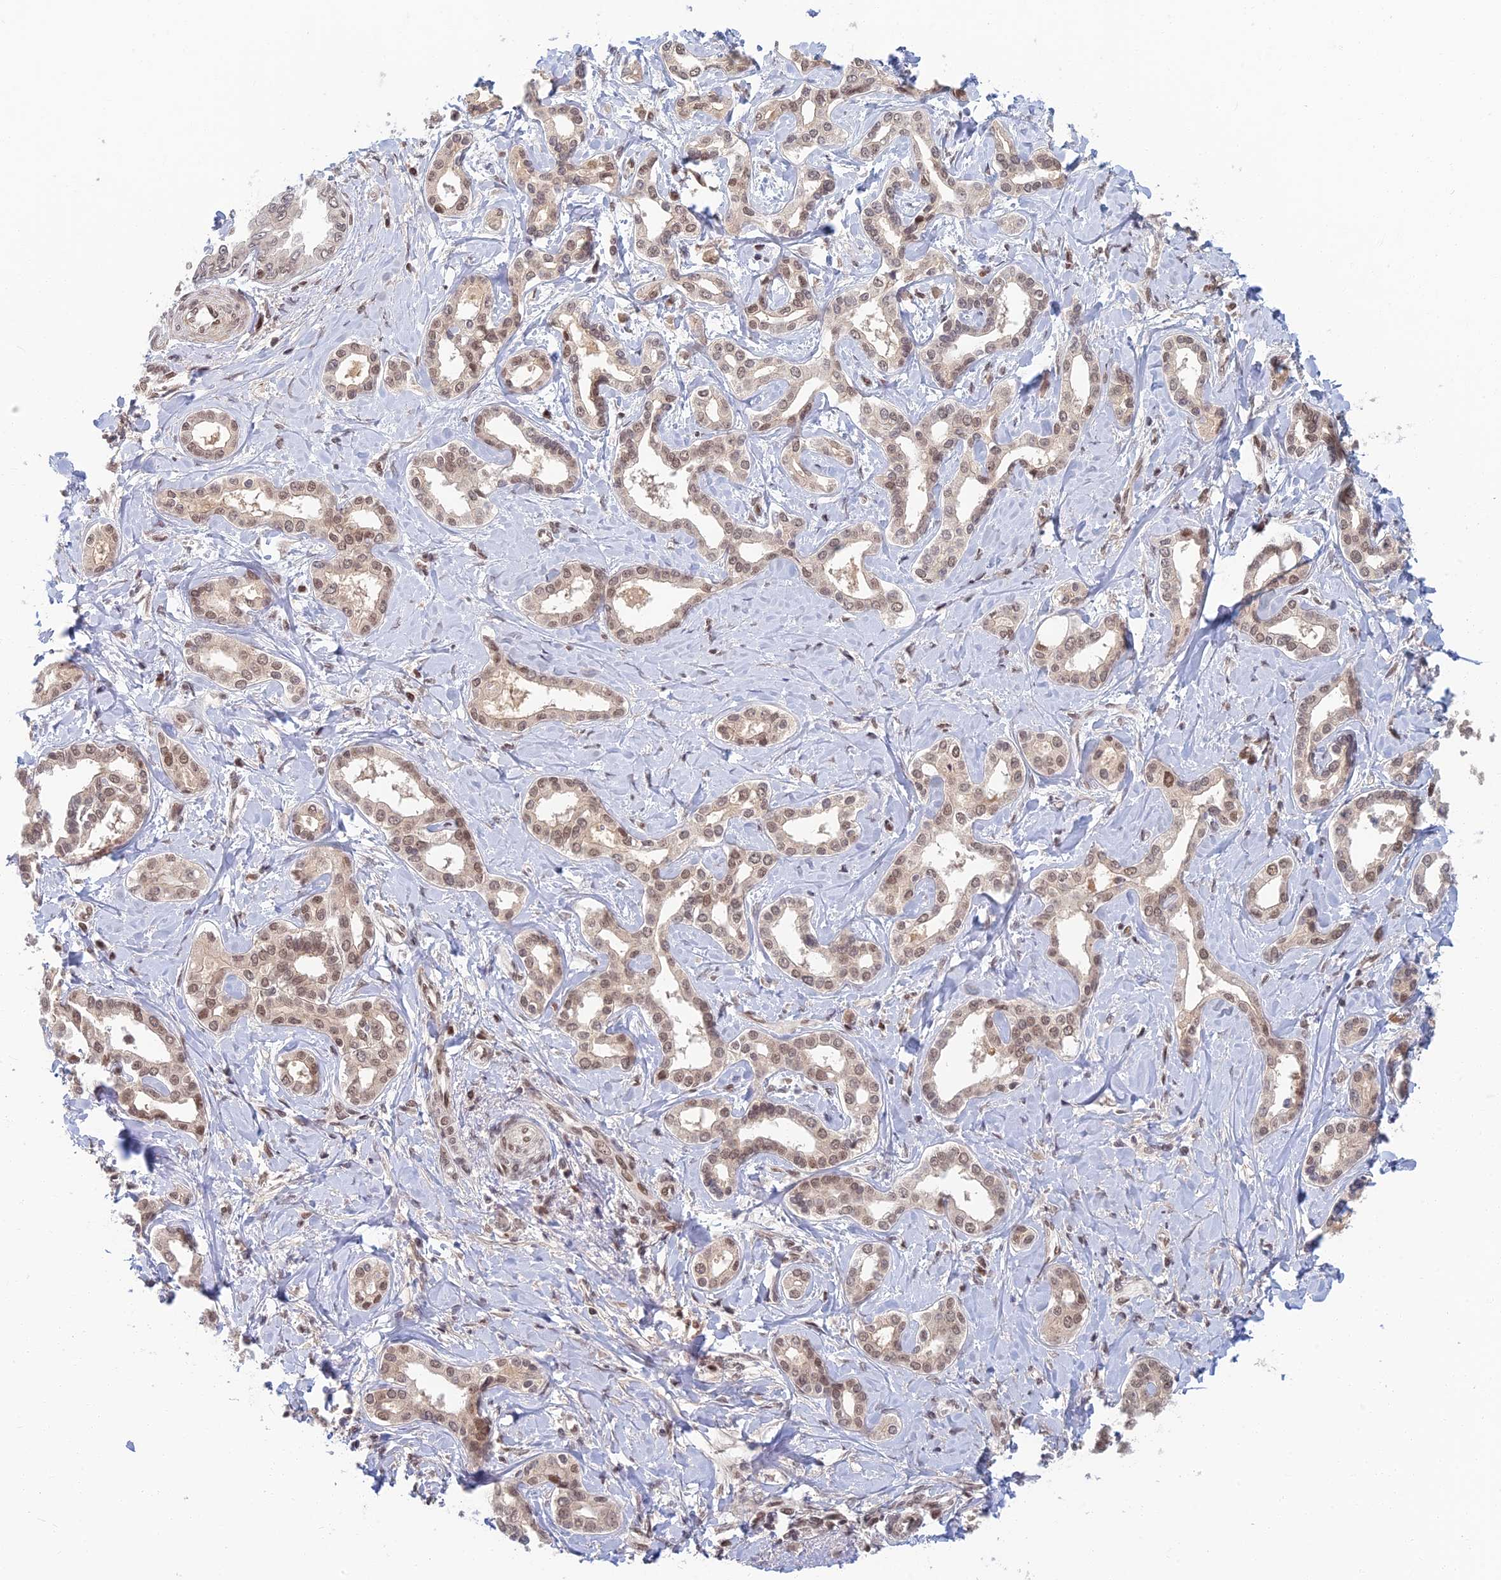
{"staining": {"intensity": "weak", "quantity": "25%-75%", "location": "nuclear"}, "tissue": "liver cancer", "cell_type": "Tumor cells", "image_type": "cancer", "snomed": [{"axis": "morphology", "description": "Cholangiocarcinoma"}, {"axis": "topography", "description": "Liver"}], "caption": "Approximately 25%-75% of tumor cells in liver cholangiocarcinoma display weak nuclear protein positivity as visualized by brown immunohistochemical staining.", "gene": "TCEA2", "patient": {"sex": "female", "age": 77}}